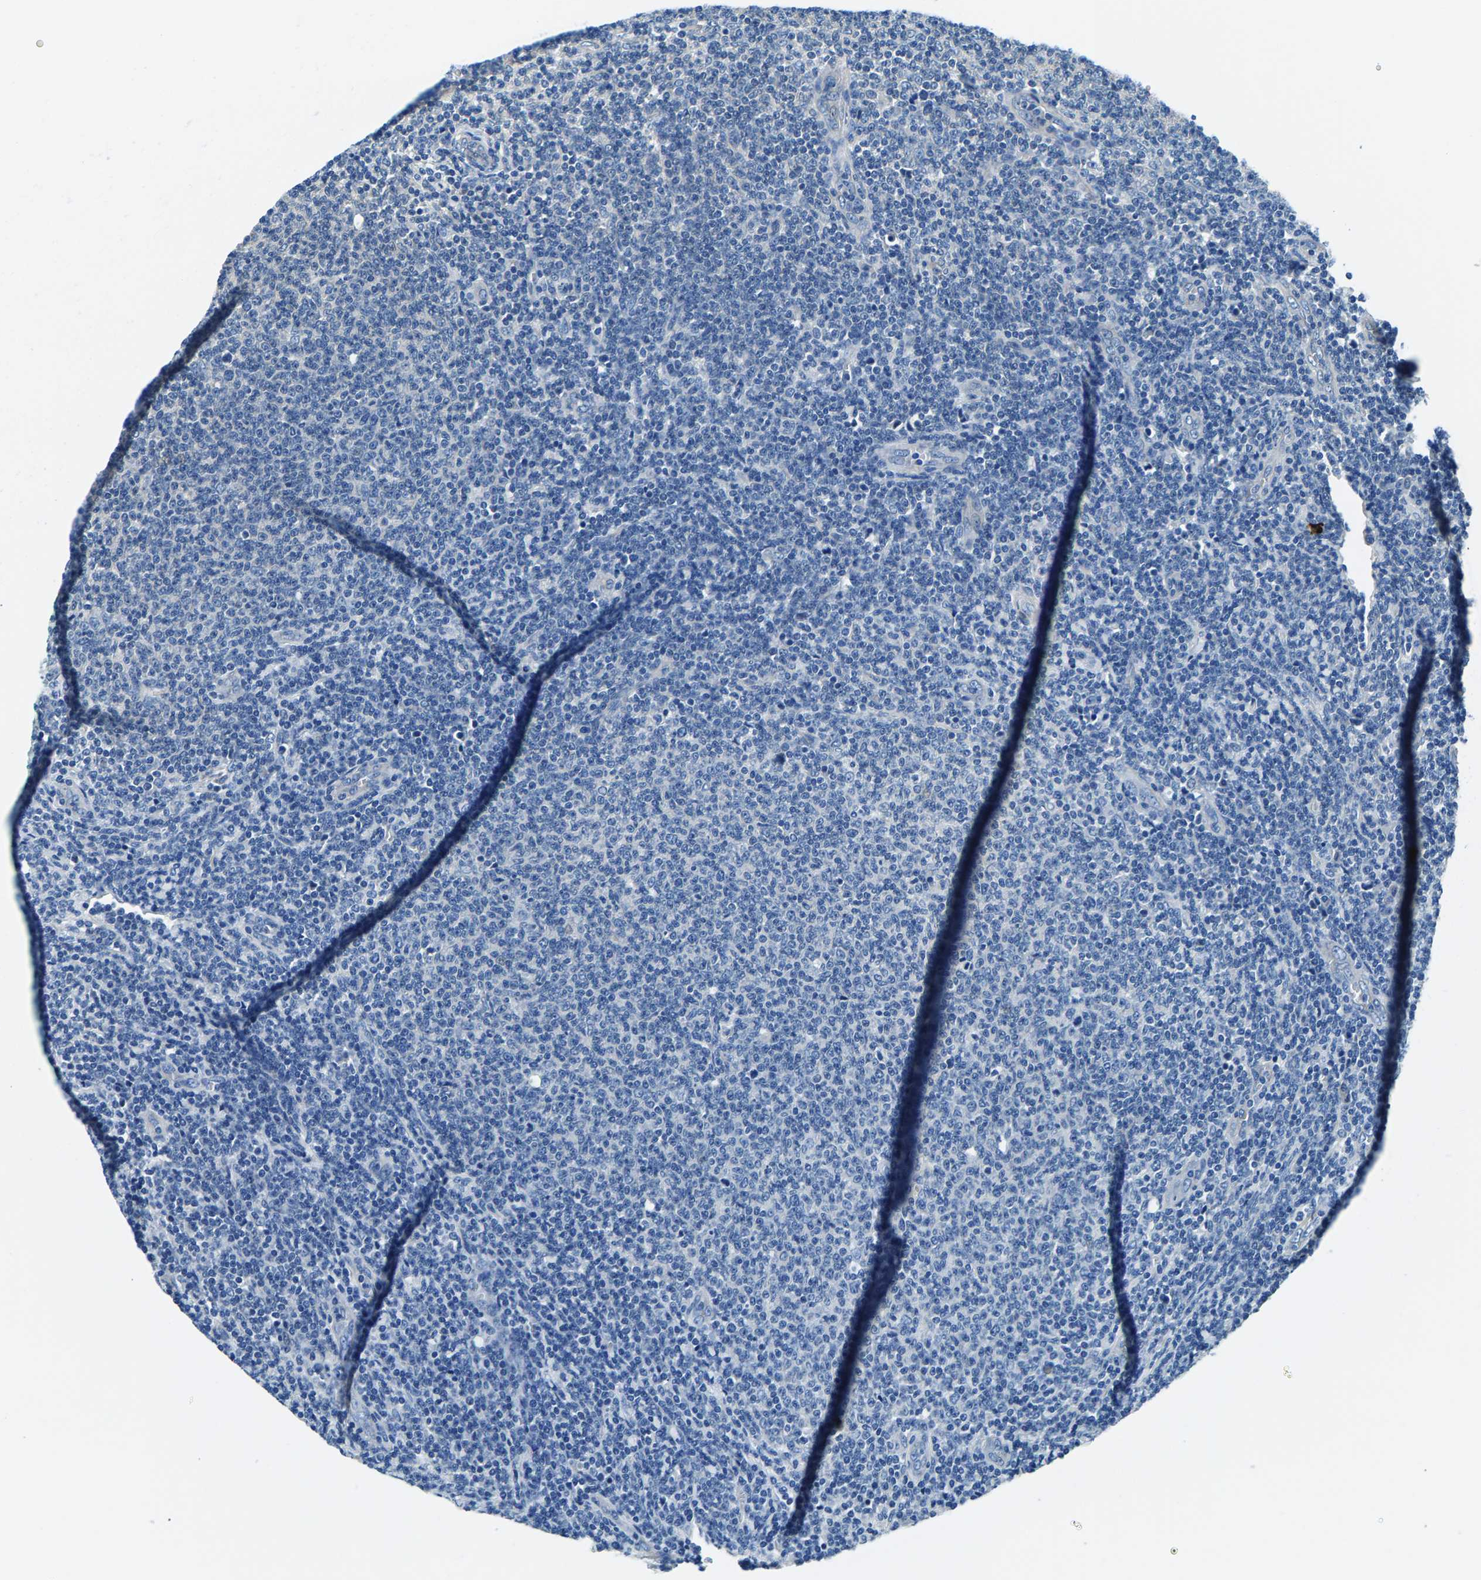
{"staining": {"intensity": "negative", "quantity": "none", "location": "none"}, "tissue": "lymphoma", "cell_type": "Tumor cells", "image_type": "cancer", "snomed": [{"axis": "morphology", "description": "Malignant lymphoma, non-Hodgkin's type, Low grade"}, {"axis": "topography", "description": "Lymph node"}], "caption": "Tumor cells show no significant positivity in malignant lymphoma, non-Hodgkin's type (low-grade).", "gene": "CDRT4", "patient": {"sex": "male", "age": 66}}